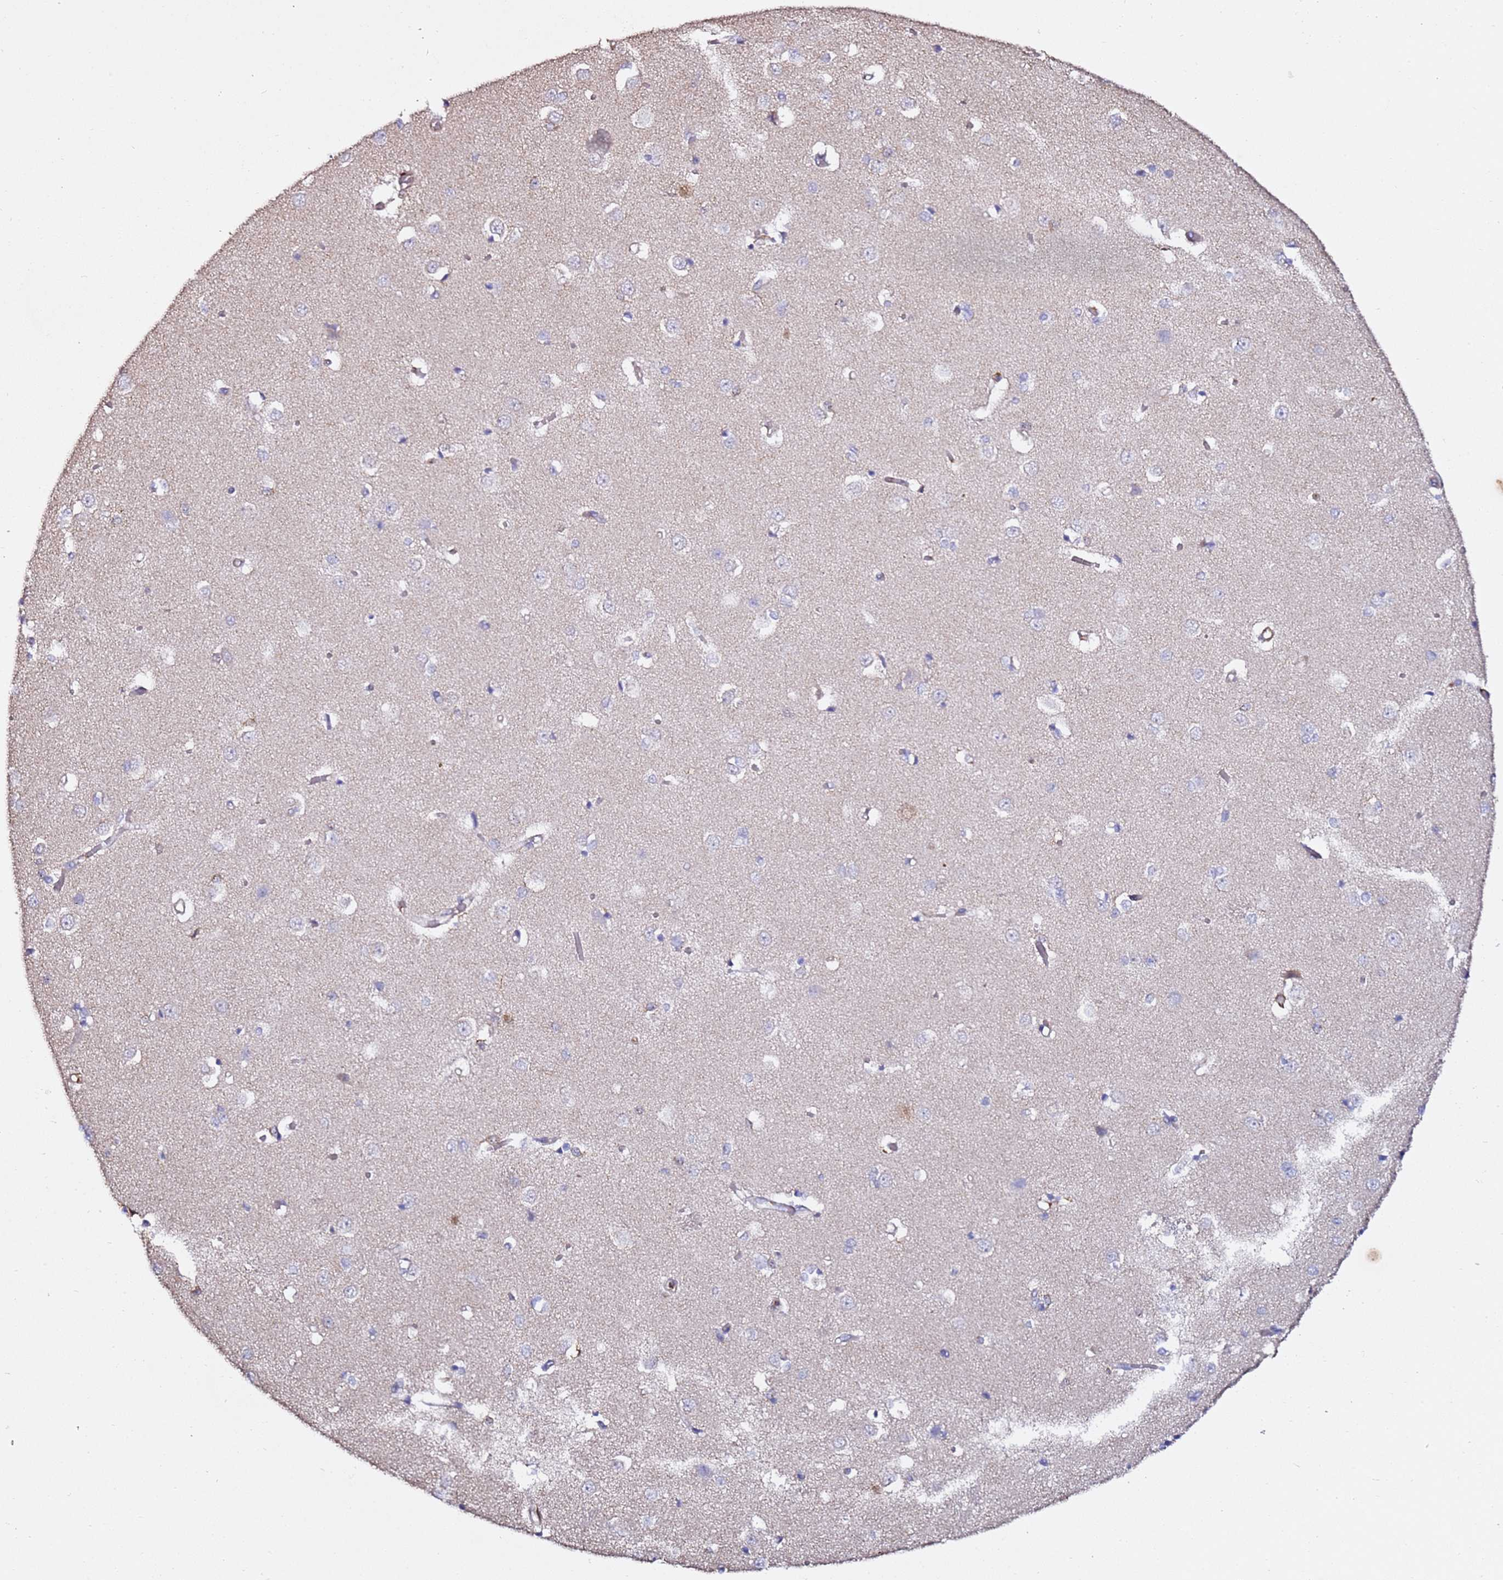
{"staining": {"intensity": "negative", "quantity": "none", "location": "none"}, "tissue": "caudate", "cell_type": "Glial cells", "image_type": "normal", "snomed": [{"axis": "morphology", "description": "Normal tissue, NOS"}, {"axis": "topography", "description": "Lateral ventricle wall"}], "caption": "The photomicrograph exhibits no significant positivity in glial cells of caudate.", "gene": "ZFP36L2", "patient": {"sex": "male", "age": 37}}